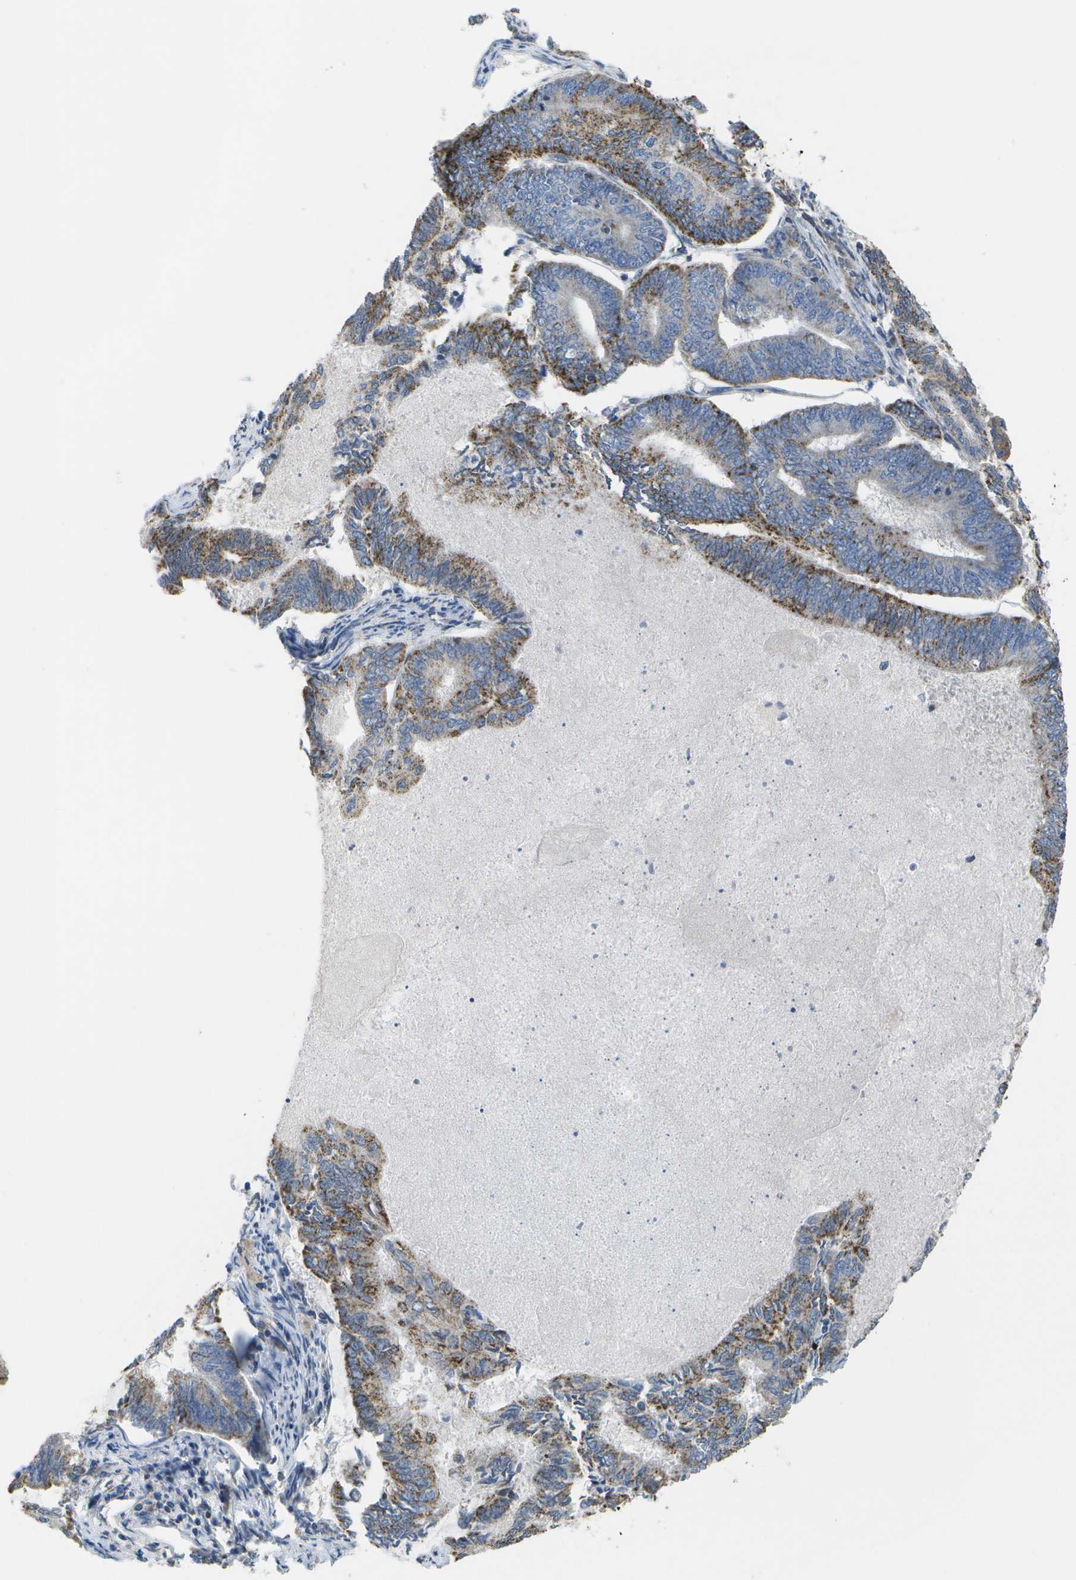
{"staining": {"intensity": "moderate", "quantity": ">75%", "location": "cytoplasmic/membranous"}, "tissue": "endometrial cancer", "cell_type": "Tumor cells", "image_type": "cancer", "snomed": [{"axis": "morphology", "description": "Adenocarcinoma, NOS"}, {"axis": "topography", "description": "Endometrium"}], "caption": "This is a photomicrograph of immunohistochemistry (IHC) staining of endometrial cancer (adenocarcinoma), which shows moderate staining in the cytoplasmic/membranous of tumor cells.", "gene": "HADHA", "patient": {"sex": "female", "age": 86}}